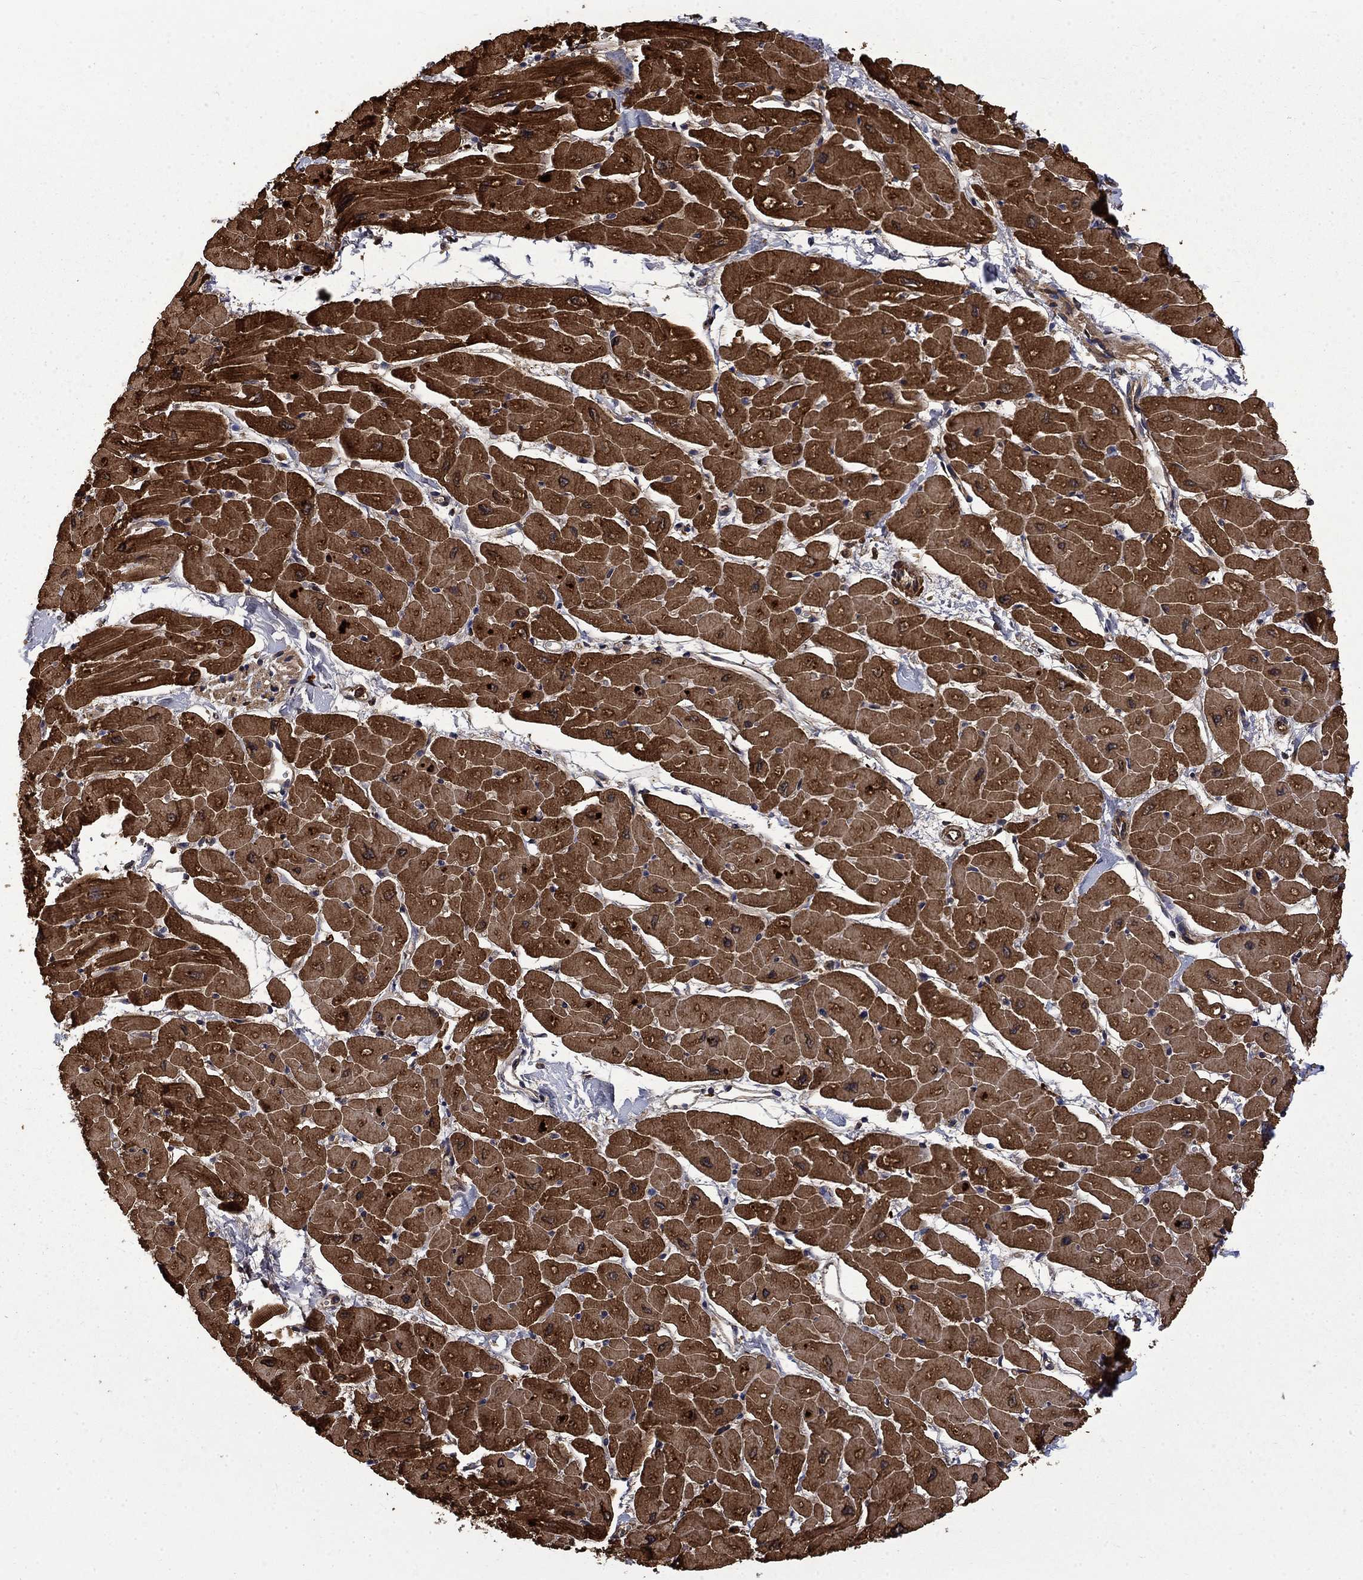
{"staining": {"intensity": "strong", "quantity": ">75%", "location": "cytoplasmic/membranous"}, "tissue": "heart muscle", "cell_type": "Cardiomyocytes", "image_type": "normal", "snomed": [{"axis": "morphology", "description": "Normal tissue, NOS"}, {"axis": "topography", "description": "Heart"}], "caption": "Immunohistochemistry (IHC) (DAB) staining of benign human heart muscle displays strong cytoplasmic/membranous protein staining in approximately >75% of cardiomyocytes. The staining was performed using DAB (3,3'-diaminobenzidine), with brown indicating positive protein expression. Nuclei are stained blue with hematoxylin.", "gene": "CUTC", "patient": {"sex": "male", "age": 57}}